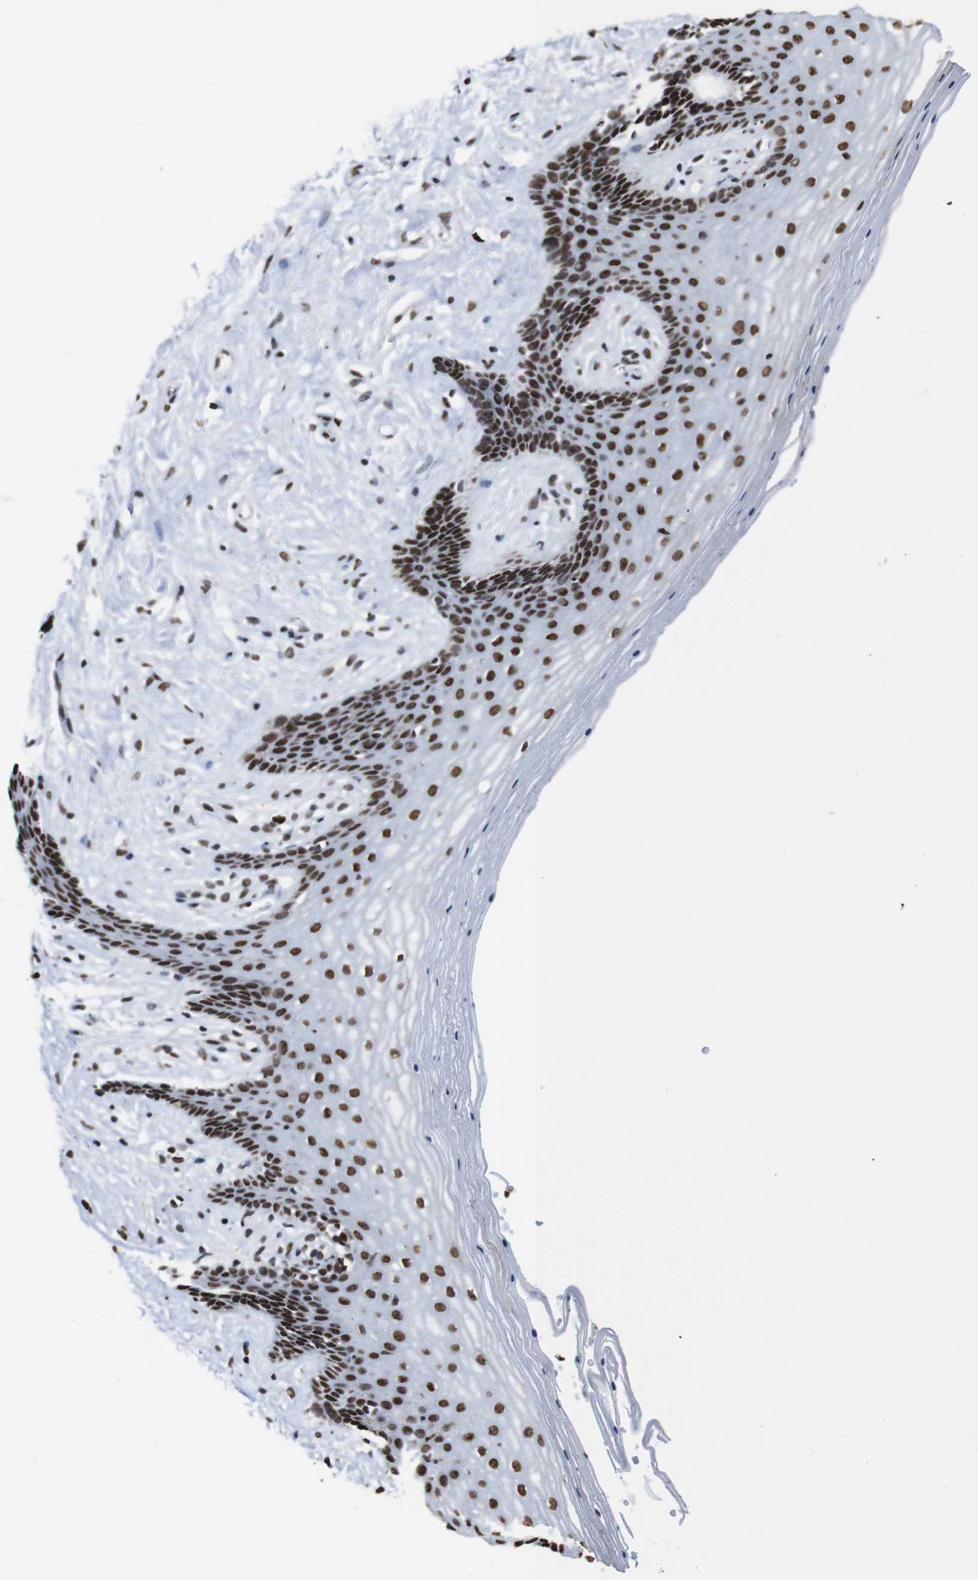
{"staining": {"intensity": "strong", "quantity": ">75%", "location": "nuclear"}, "tissue": "vagina", "cell_type": "Squamous epithelial cells", "image_type": "normal", "snomed": [{"axis": "morphology", "description": "Normal tissue, NOS"}, {"axis": "topography", "description": "Vagina"}], "caption": "The photomicrograph demonstrates a brown stain indicating the presence of a protein in the nuclear of squamous epithelial cells in vagina.", "gene": "ROMO1", "patient": {"sex": "female", "age": 44}}